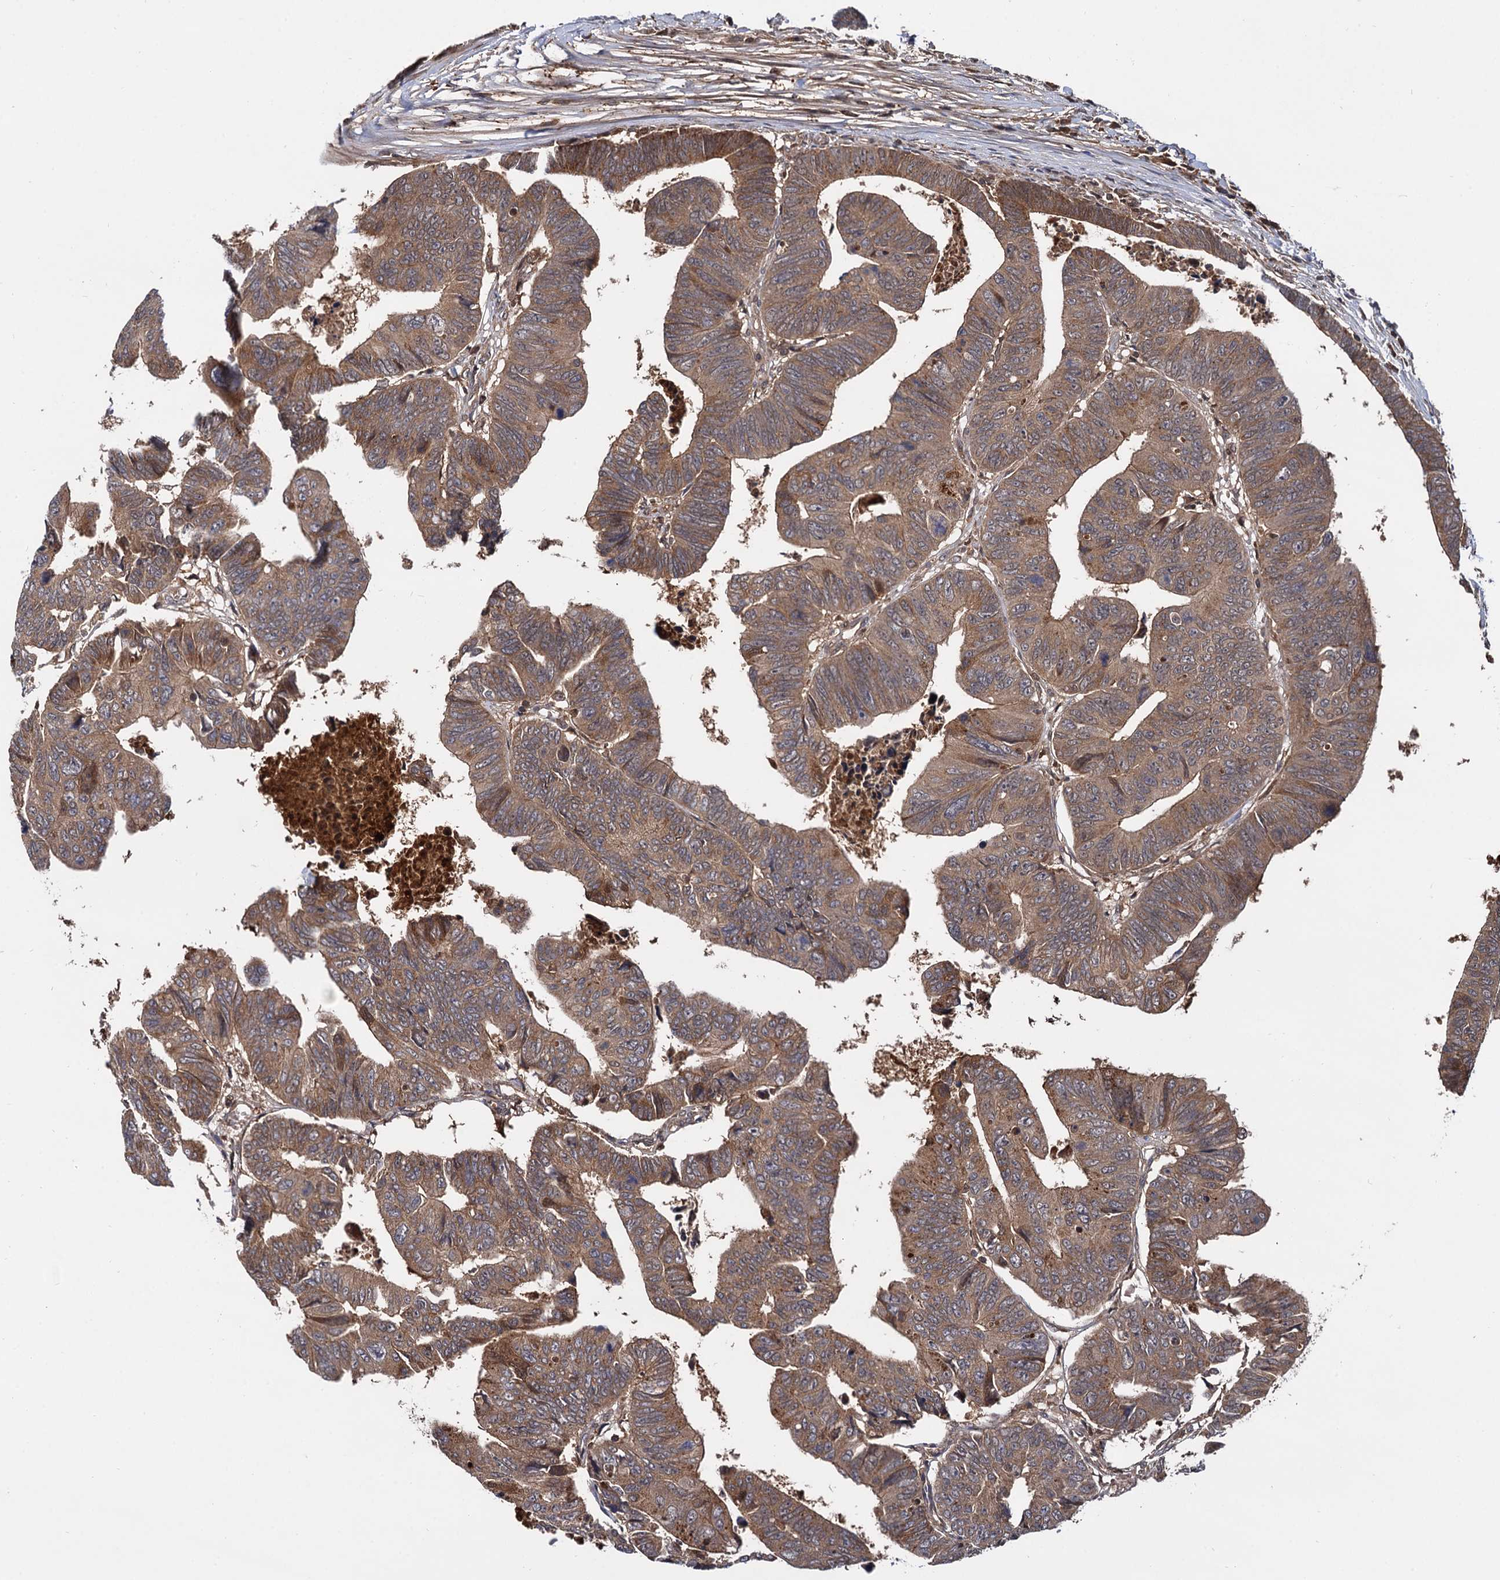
{"staining": {"intensity": "moderate", "quantity": ">75%", "location": "cytoplasmic/membranous"}, "tissue": "colorectal cancer", "cell_type": "Tumor cells", "image_type": "cancer", "snomed": [{"axis": "morphology", "description": "Adenocarcinoma, NOS"}, {"axis": "topography", "description": "Rectum"}], "caption": "Tumor cells reveal medium levels of moderate cytoplasmic/membranous expression in approximately >75% of cells in adenocarcinoma (colorectal). The protein of interest is stained brown, and the nuclei are stained in blue (DAB (3,3'-diaminobenzidine) IHC with brightfield microscopy, high magnification).", "gene": "SELENOP", "patient": {"sex": "female", "age": 65}}